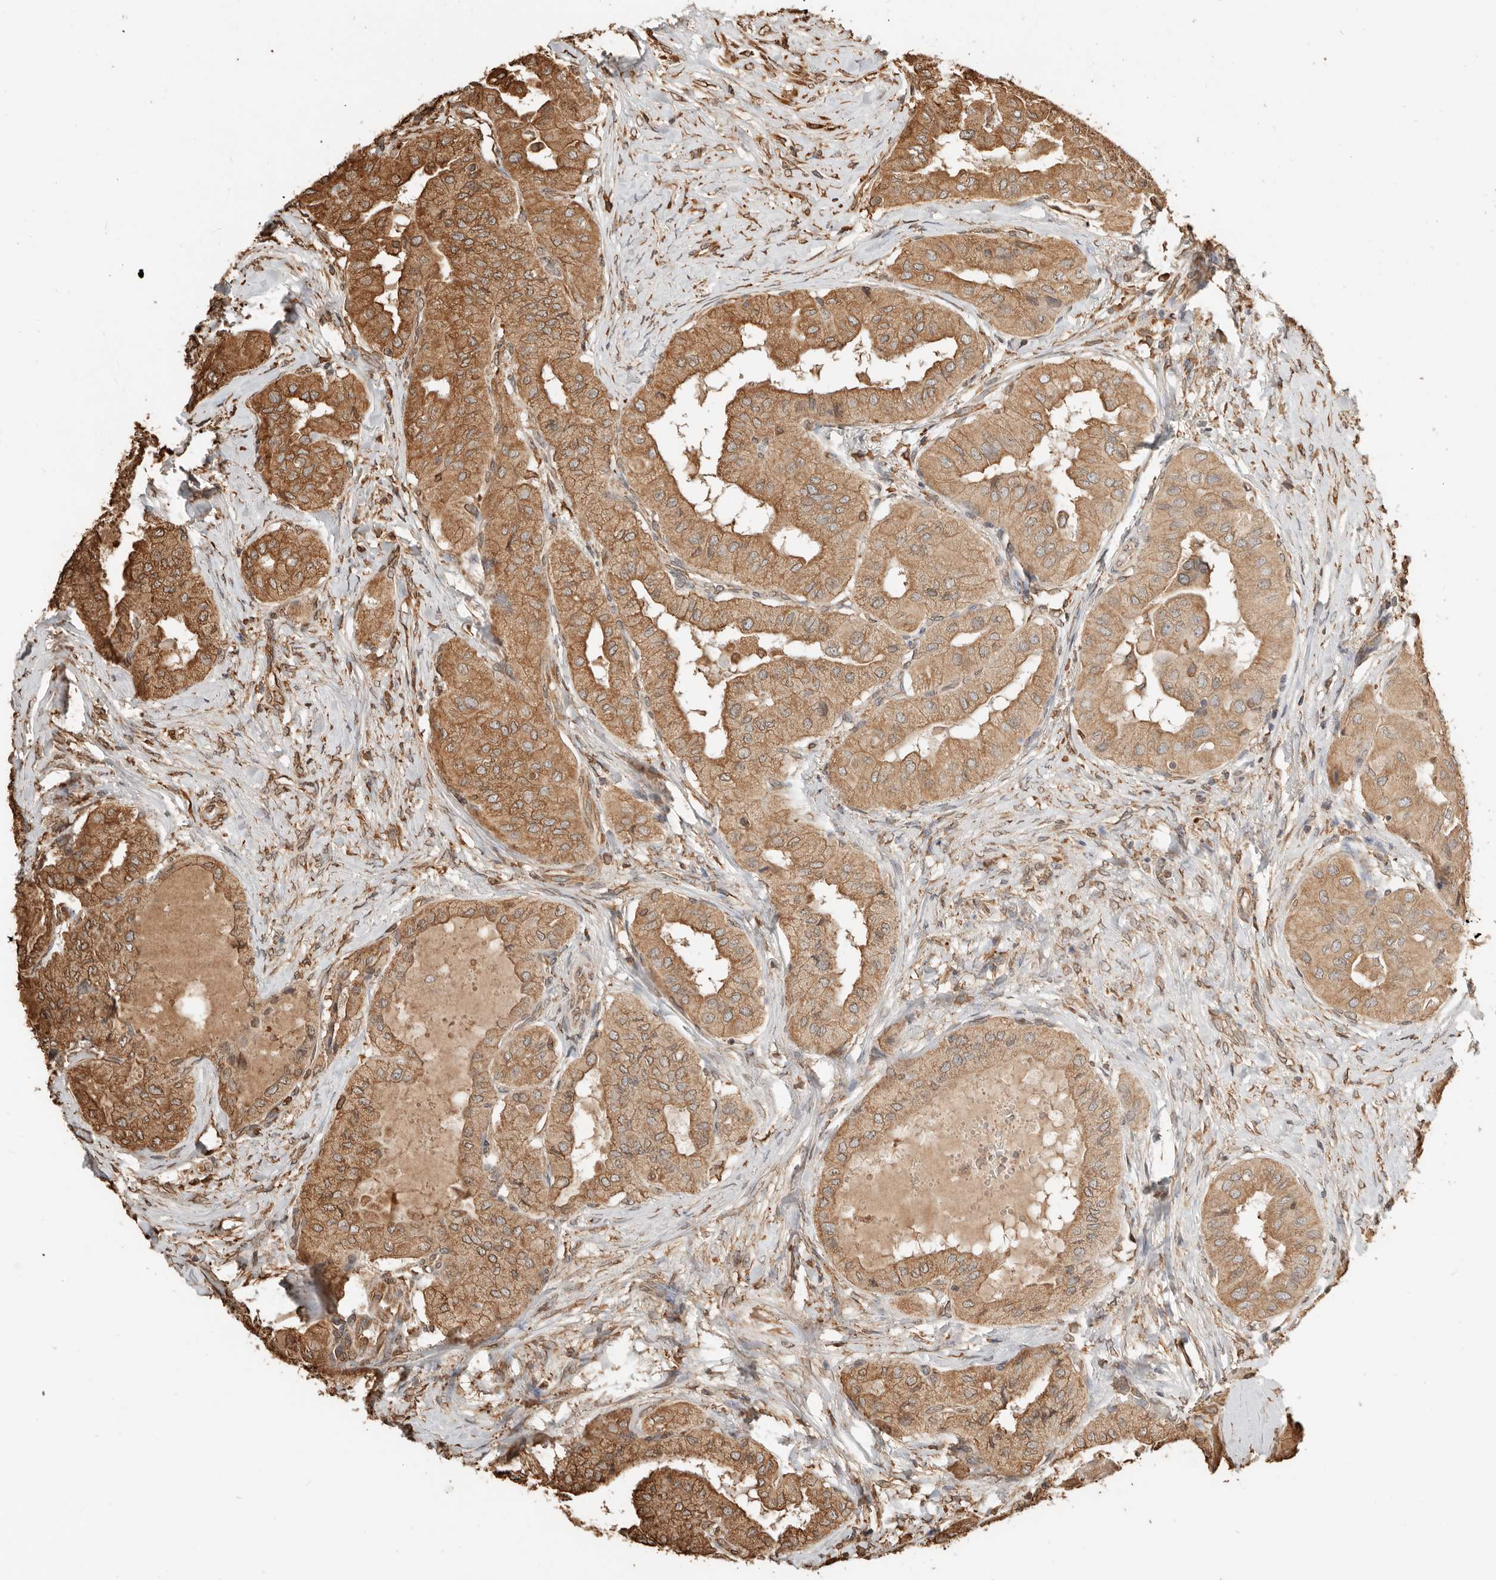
{"staining": {"intensity": "moderate", "quantity": ">75%", "location": "cytoplasmic/membranous"}, "tissue": "thyroid cancer", "cell_type": "Tumor cells", "image_type": "cancer", "snomed": [{"axis": "morphology", "description": "Papillary adenocarcinoma, NOS"}, {"axis": "topography", "description": "Thyroid gland"}], "caption": "The immunohistochemical stain shows moderate cytoplasmic/membranous staining in tumor cells of papillary adenocarcinoma (thyroid) tissue.", "gene": "ARHGEF10L", "patient": {"sex": "female", "age": 59}}